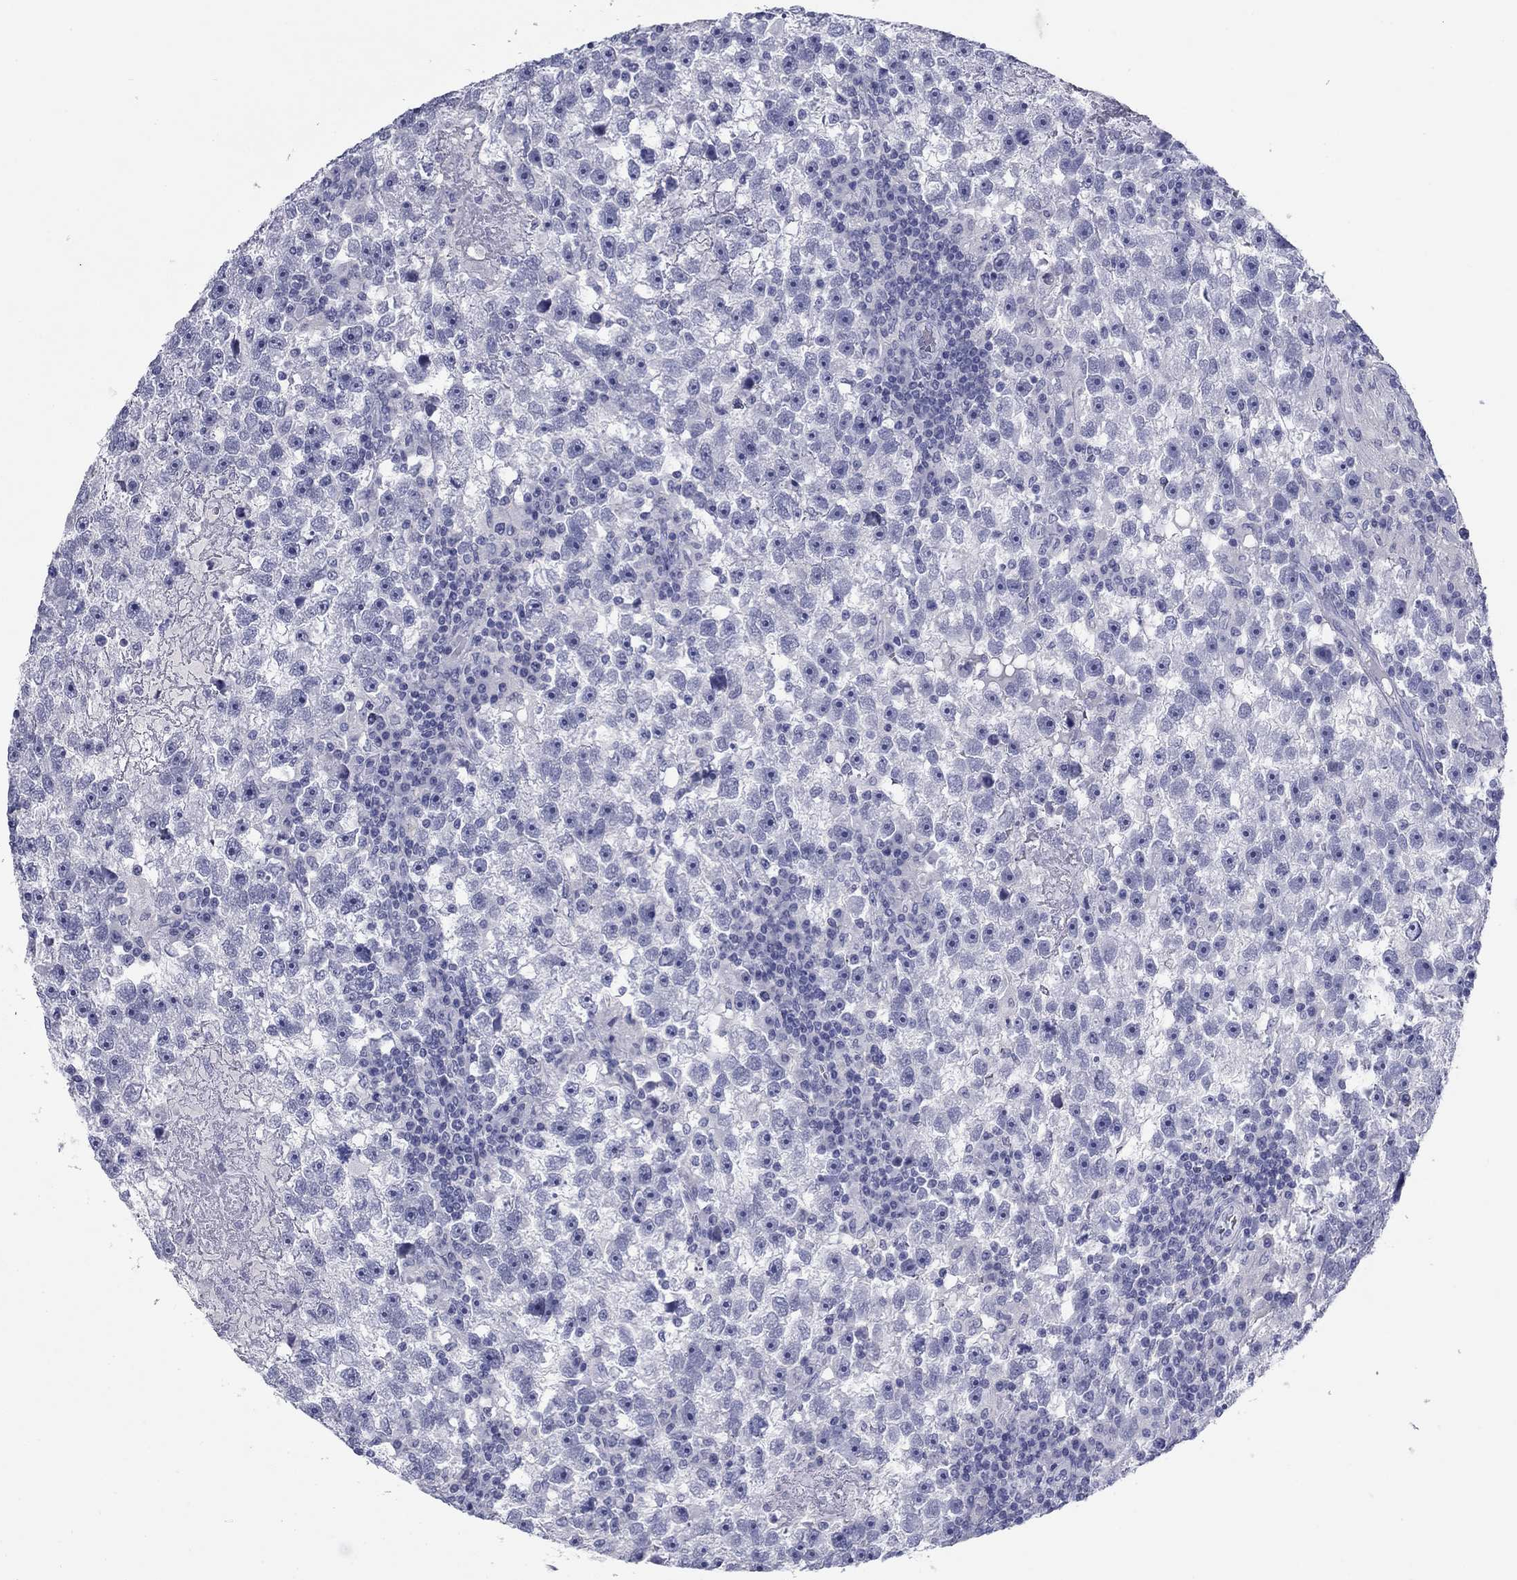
{"staining": {"intensity": "negative", "quantity": "none", "location": "none"}, "tissue": "testis cancer", "cell_type": "Tumor cells", "image_type": "cancer", "snomed": [{"axis": "morphology", "description": "Seminoma, NOS"}, {"axis": "topography", "description": "Testis"}], "caption": "A high-resolution micrograph shows immunohistochemistry staining of testis cancer, which shows no significant positivity in tumor cells.", "gene": "NPPA", "patient": {"sex": "male", "age": 47}}